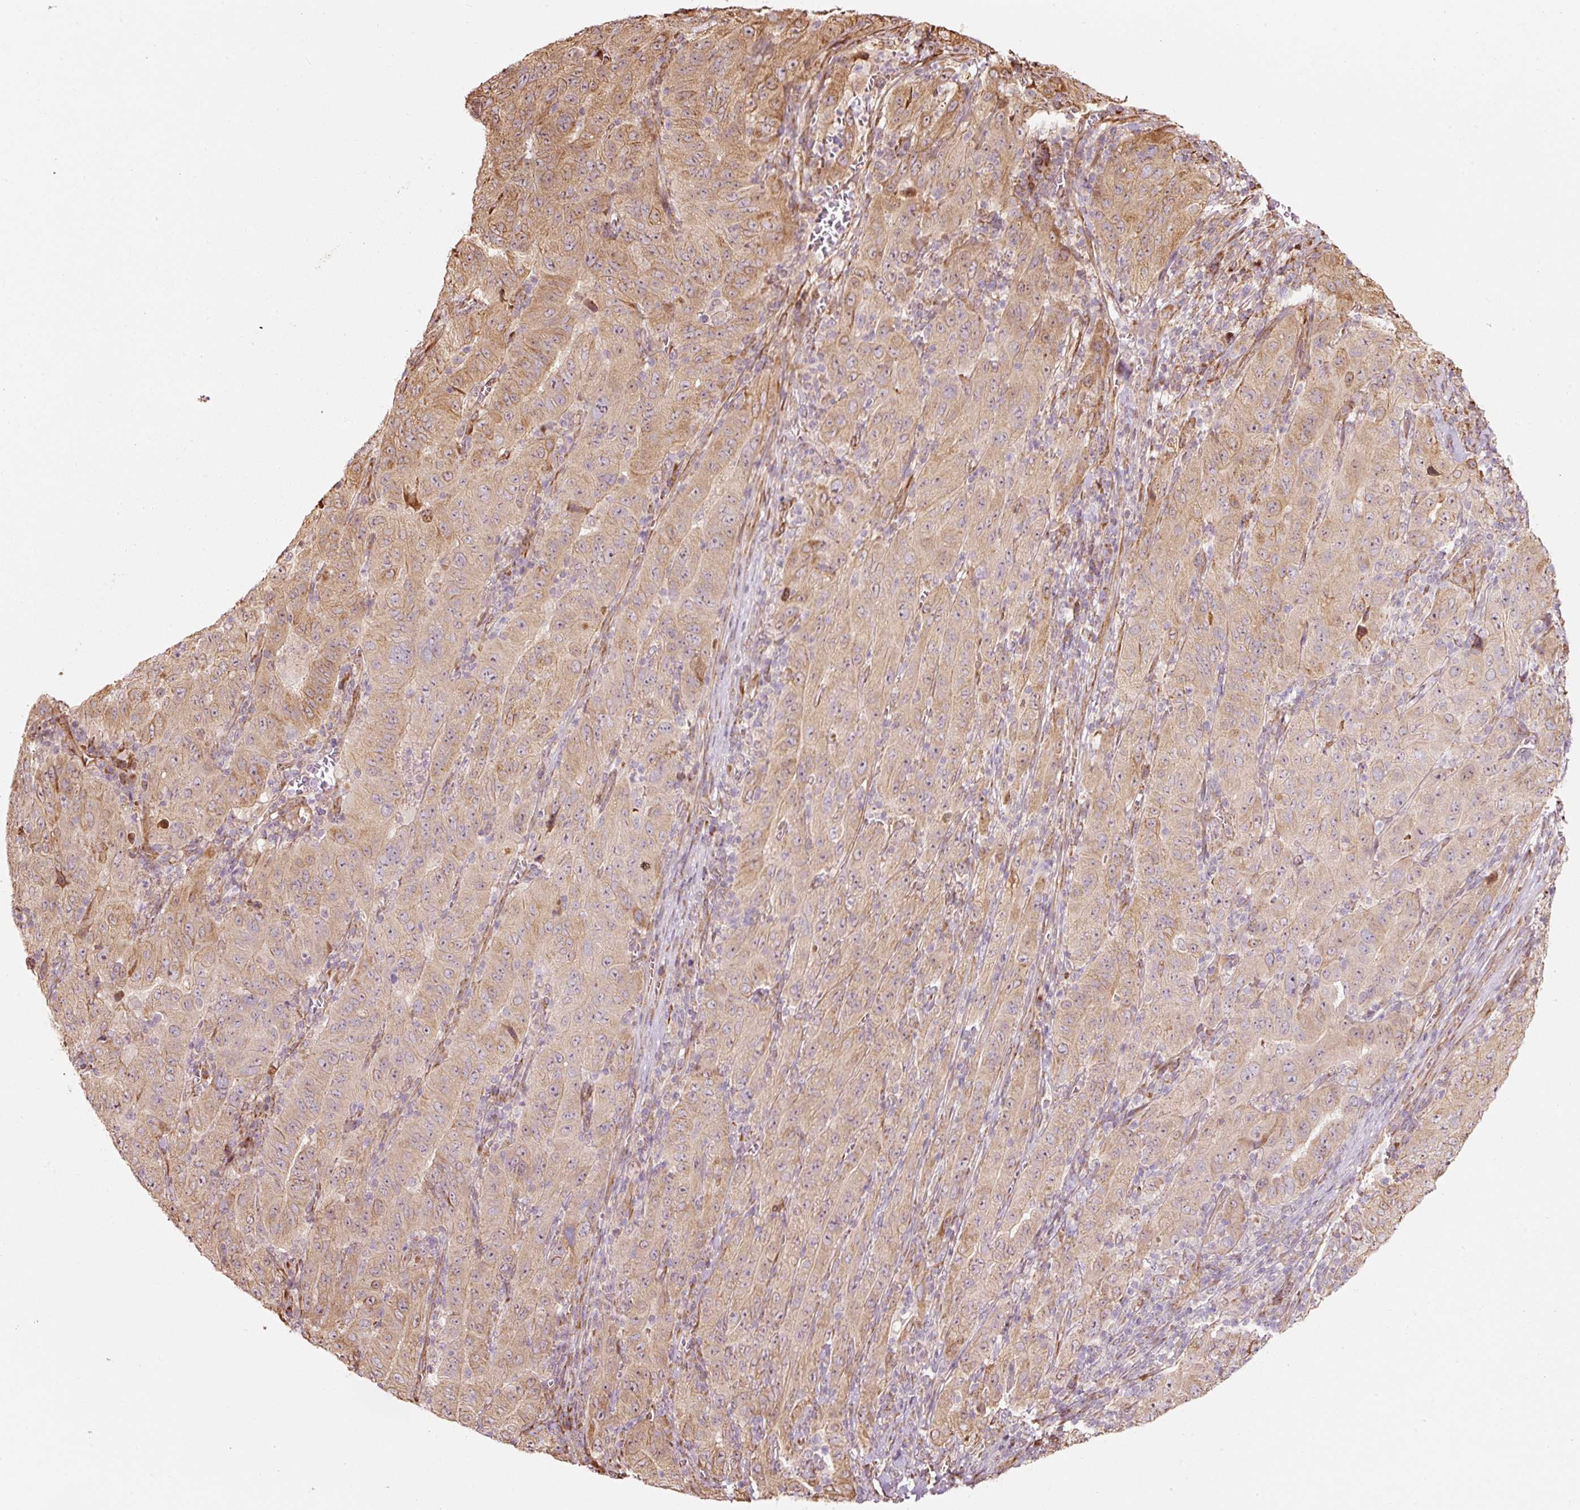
{"staining": {"intensity": "moderate", "quantity": ">75%", "location": "cytoplasmic/membranous"}, "tissue": "pancreatic cancer", "cell_type": "Tumor cells", "image_type": "cancer", "snomed": [{"axis": "morphology", "description": "Adenocarcinoma, NOS"}, {"axis": "topography", "description": "Pancreas"}], "caption": "Pancreatic adenocarcinoma stained with DAB (3,3'-diaminobenzidine) immunohistochemistry reveals medium levels of moderate cytoplasmic/membranous expression in approximately >75% of tumor cells. The staining was performed using DAB (3,3'-diaminobenzidine), with brown indicating positive protein expression. Nuclei are stained blue with hematoxylin.", "gene": "ETF1", "patient": {"sex": "male", "age": 63}}